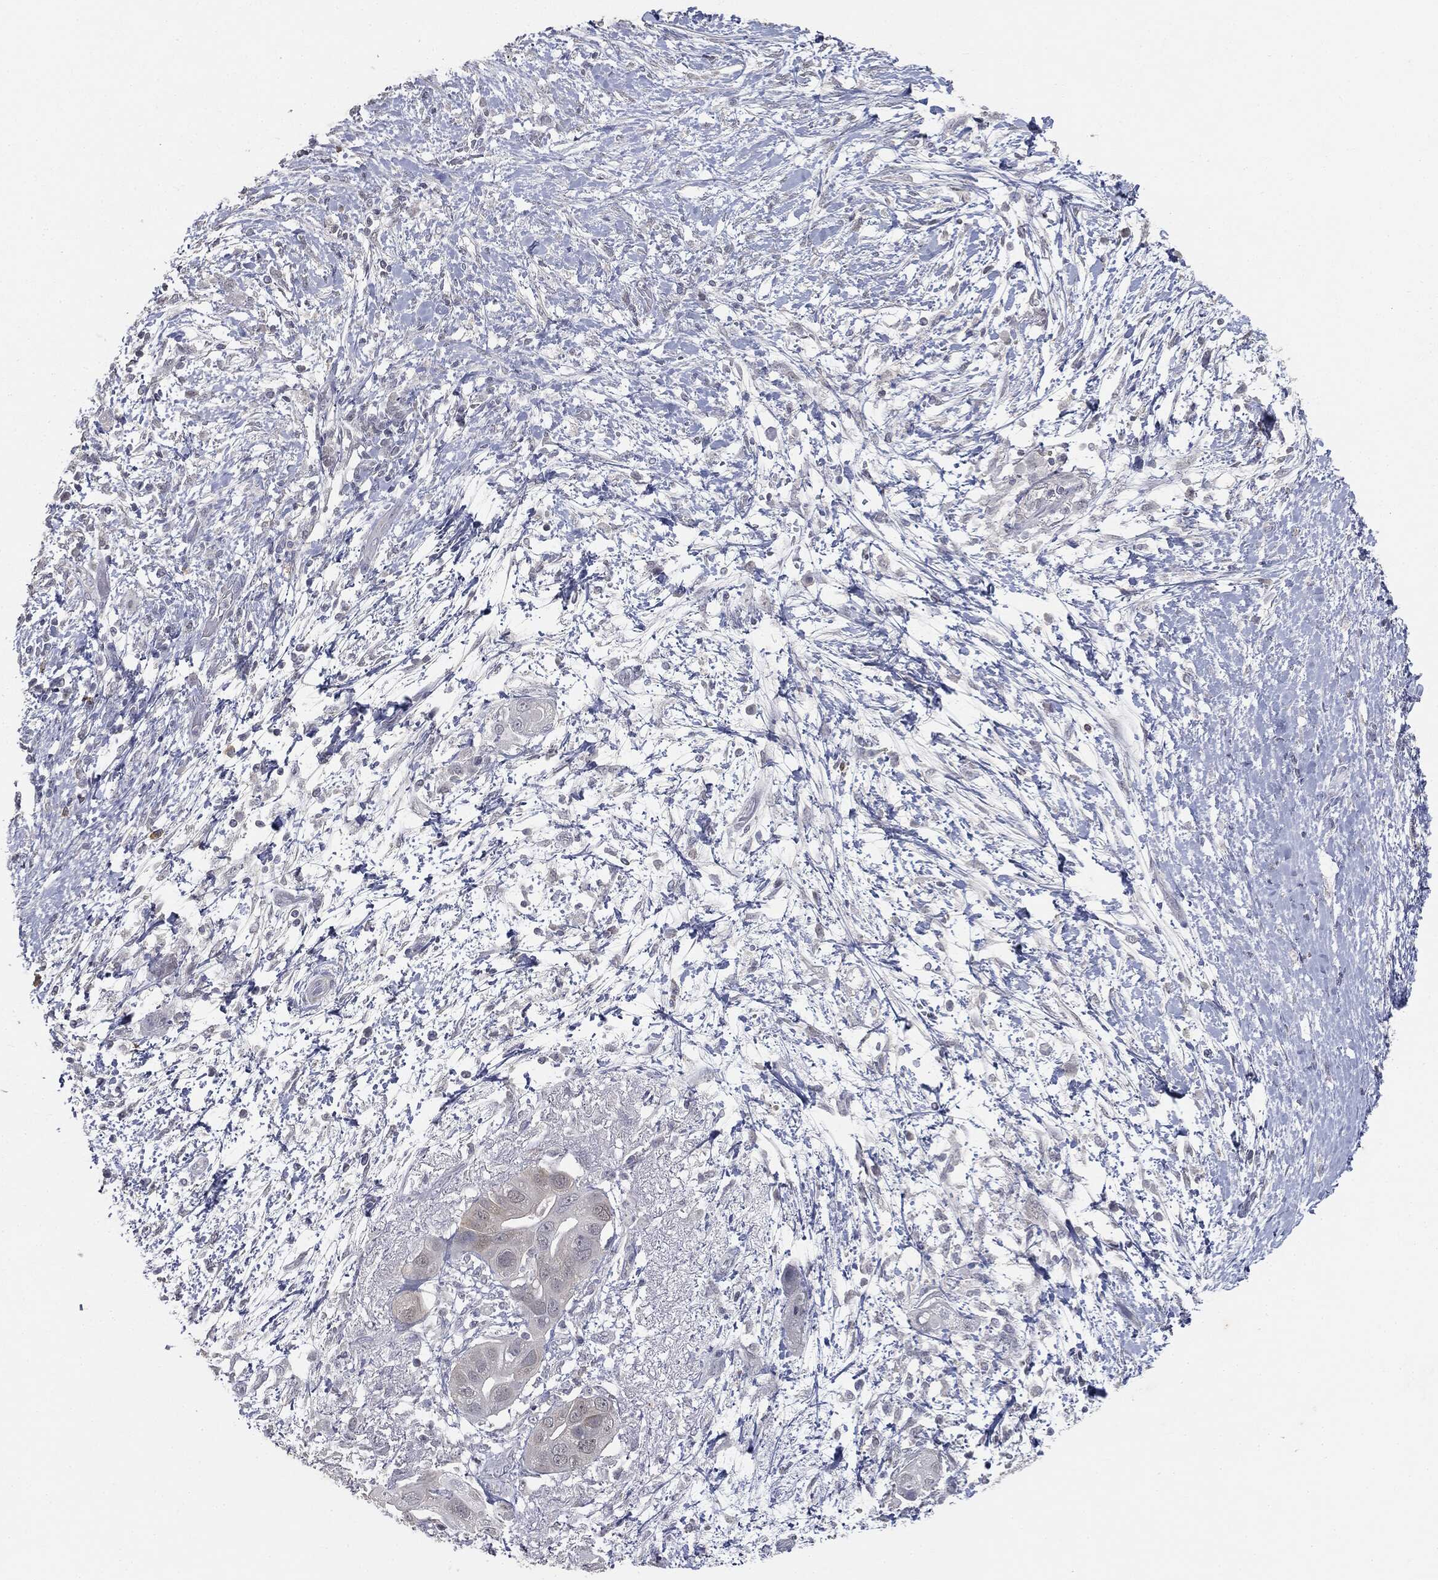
{"staining": {"intensity": "negative", "quantity": "none", "location": "none"}, "tissue": "pancreatic cancer", "cell_type": "Tumor cells", "image_type": "cancer", "snomed": [{"axis": "morphology", "description": "Adenocarcinoma, NOS"}, {"axis": "topography", "description": "Pancreas"}], "caption": "Pancreatic adenocarcinoma was stained to show a protein in brown. There is no significant expression in tumor cells.", "gene": "SLC2A2", "patient": {"sex": "female", "age": 72}}